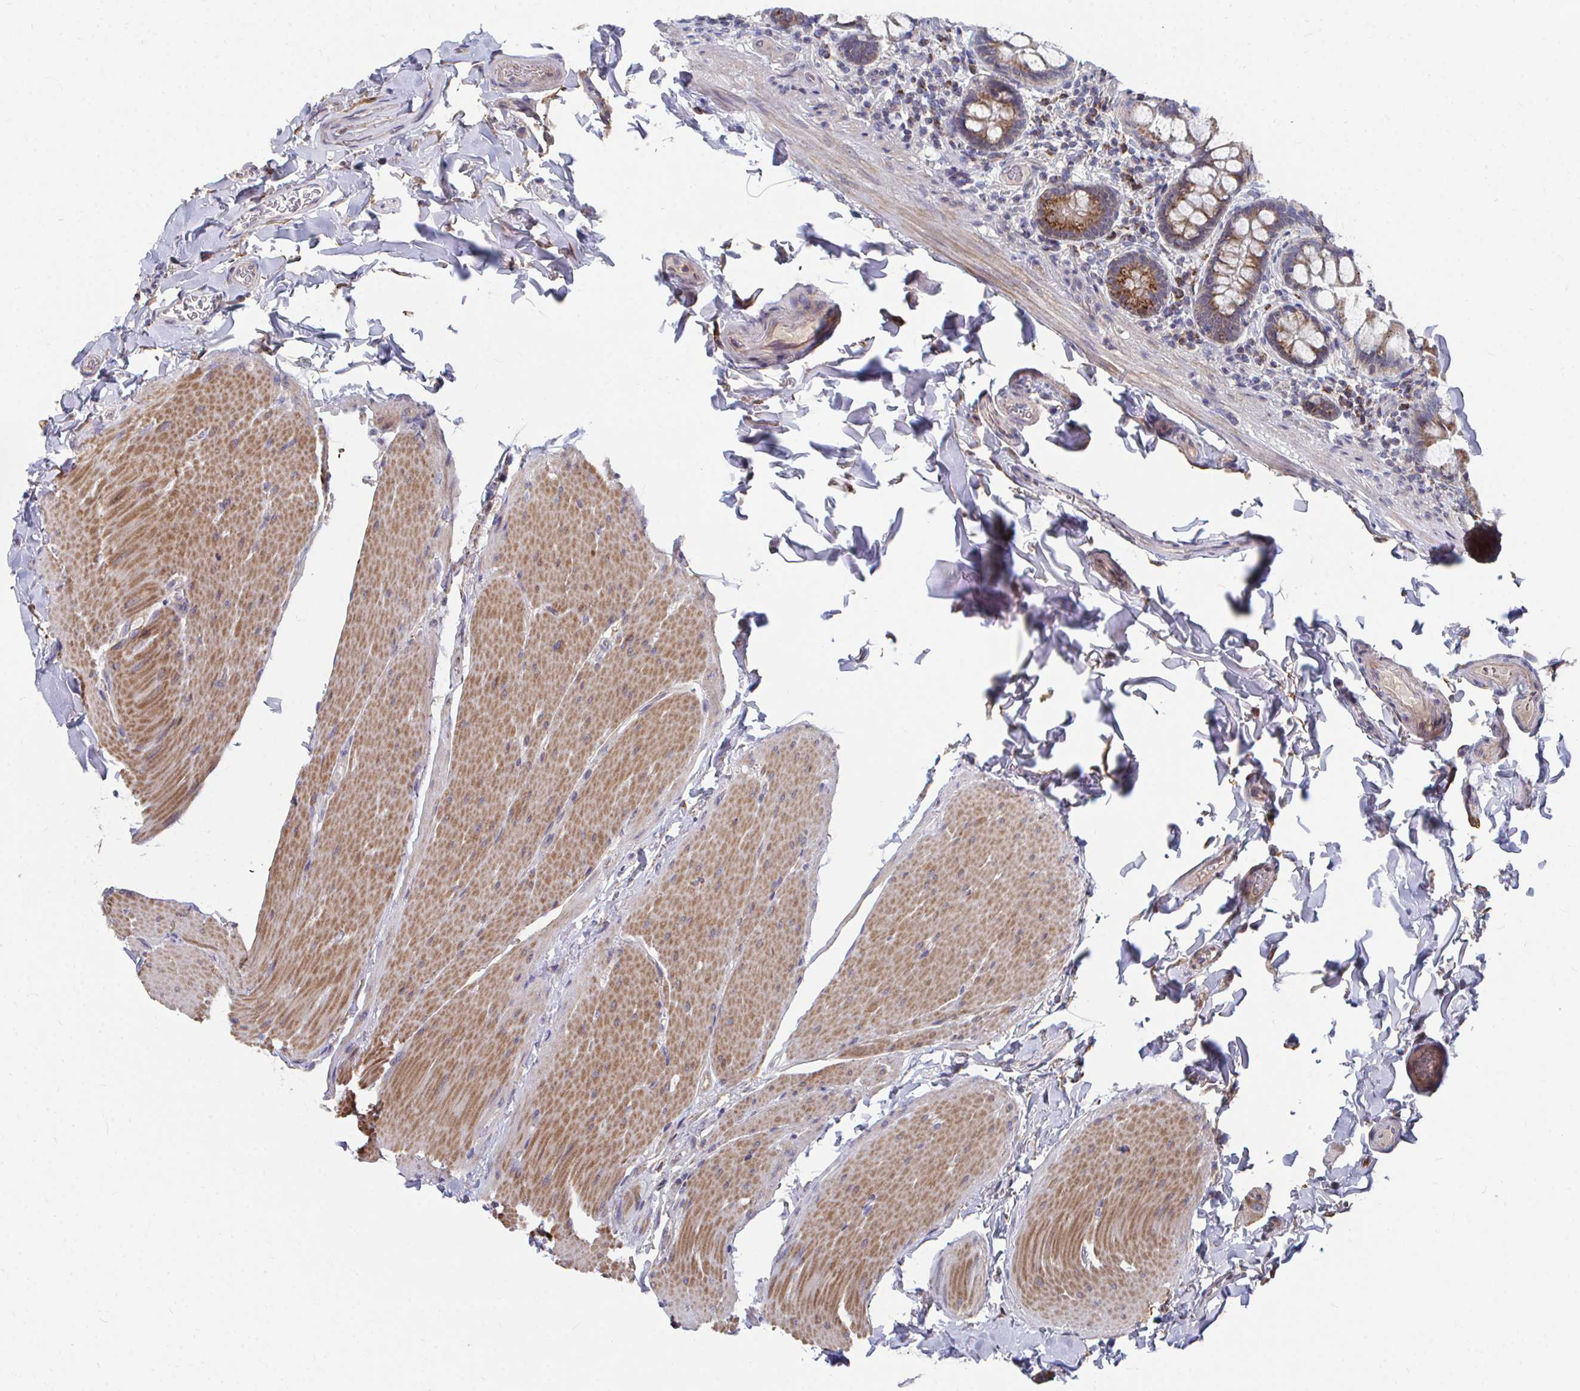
{"staining": {"intensity": "strong", "quantity": ">75%", "location": "cytoplasmic/membranous"}, "tissue": "small intestine", "cell_type": "Glandular cells", "image_type": "normal", "snomed": [{"axis": "morphology", "description": "Normal tissue, NOS"}, {"axis": "topography", "description": "Small intestine"}], "caption": "An immunohistochemistry (IHC) micrograph of normal tissue is shown. Protein staining in brown labels strong cytoplasmic/membranous positivity in small intestine within glandular cells. (brown staining indicates protein expression, while blue staining denotes nuclei).", "gene": "PEX3", "patient": {"sex": "male", "age": 70}}